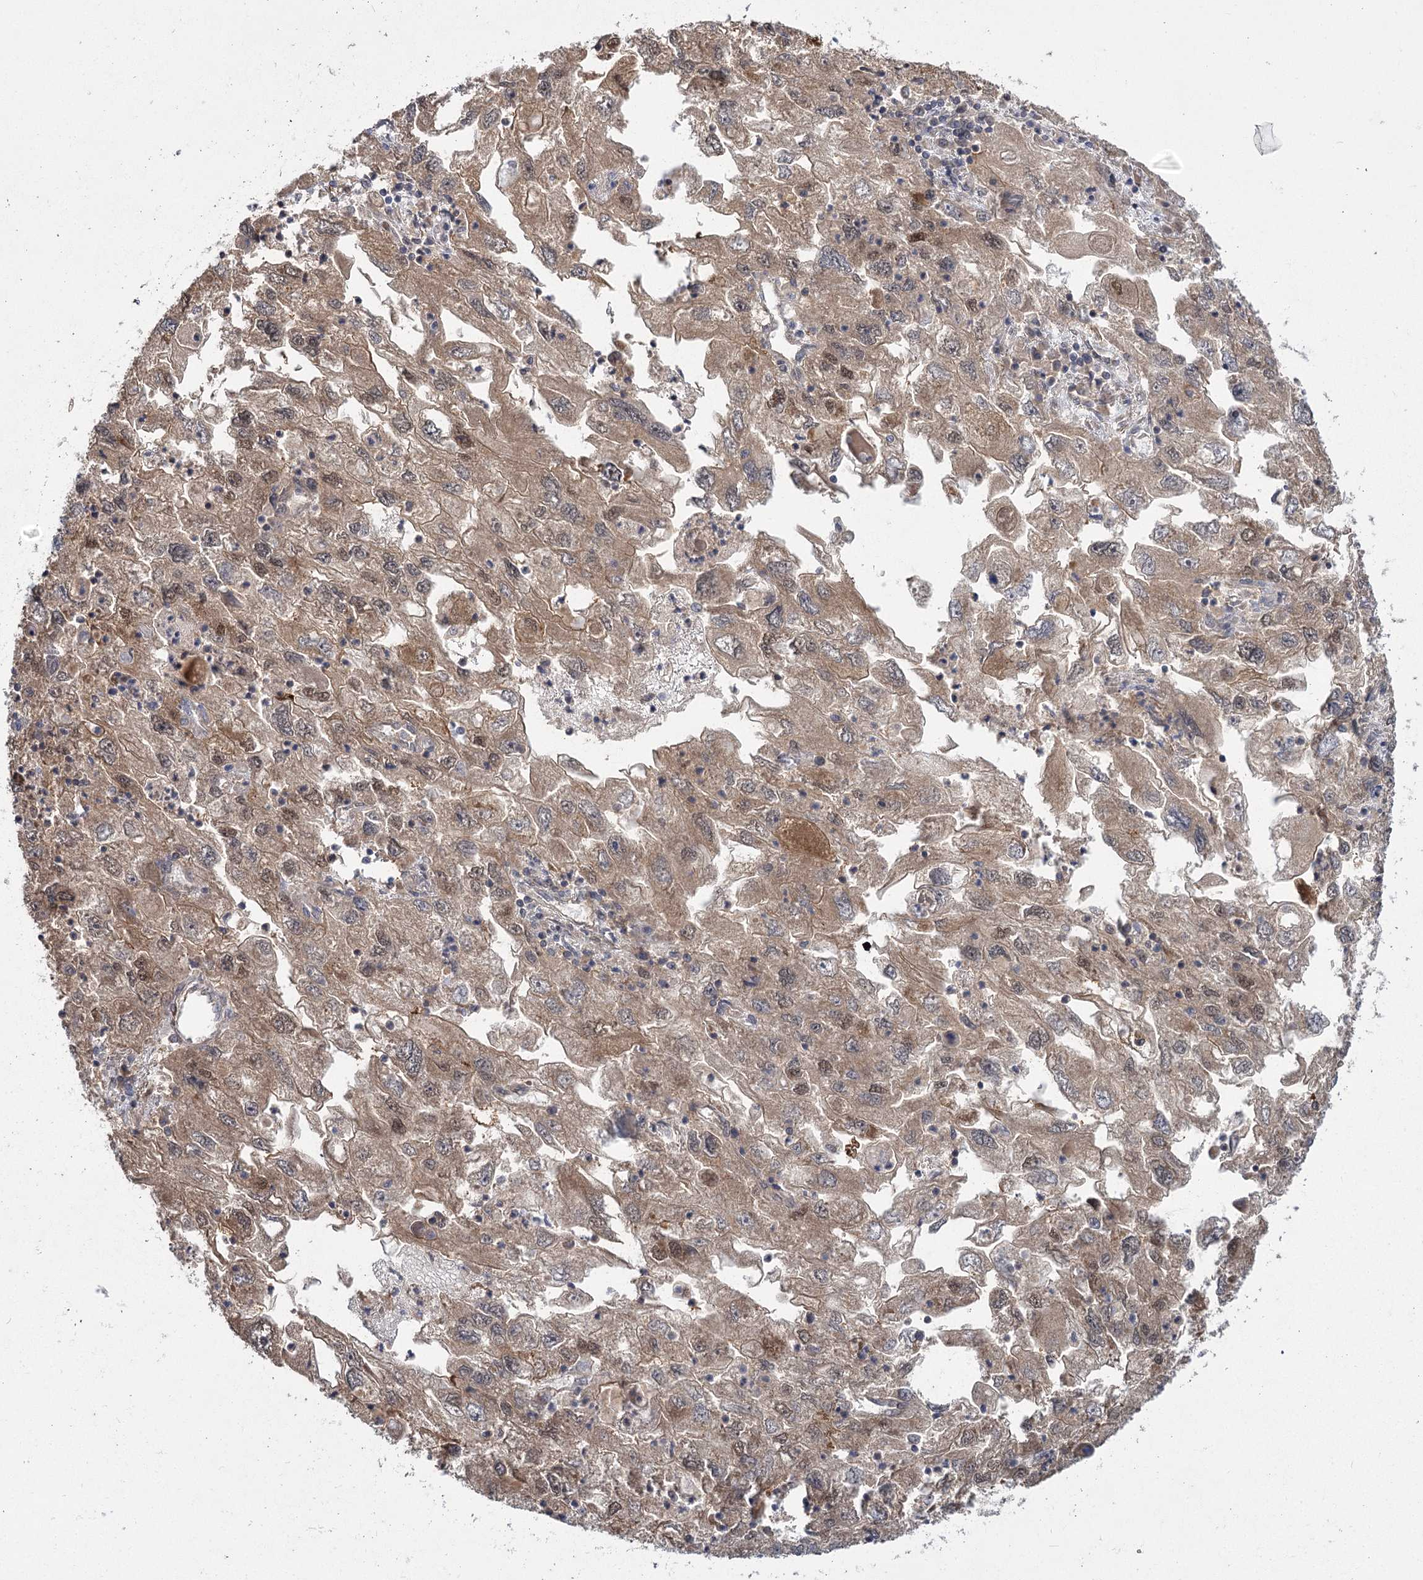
{"staining": {"intensity": "weak", "quantity": ">75%", "location": "cytoplasmic/membranous,nuclear"}, "tissue": "endometrial cancer", "cell_type": "Tumor cells", "image_type": "cancer", "snomed": [{"axis": "morphology", "description": "Adenocarcinoma, NOS"}, {"axis": "topography", "description": "Endometrium"}], "caption": "This is a photomicrograph of immunohistochemistry (IHC) staining of endometrial cancer (adenocarcinoma), which shows weak positivity in the cytoplasmic/membranous and nuclear of tumor cells.", "gene": "TBC1D9B", "patient": {"sex": "female", "age": 49}}